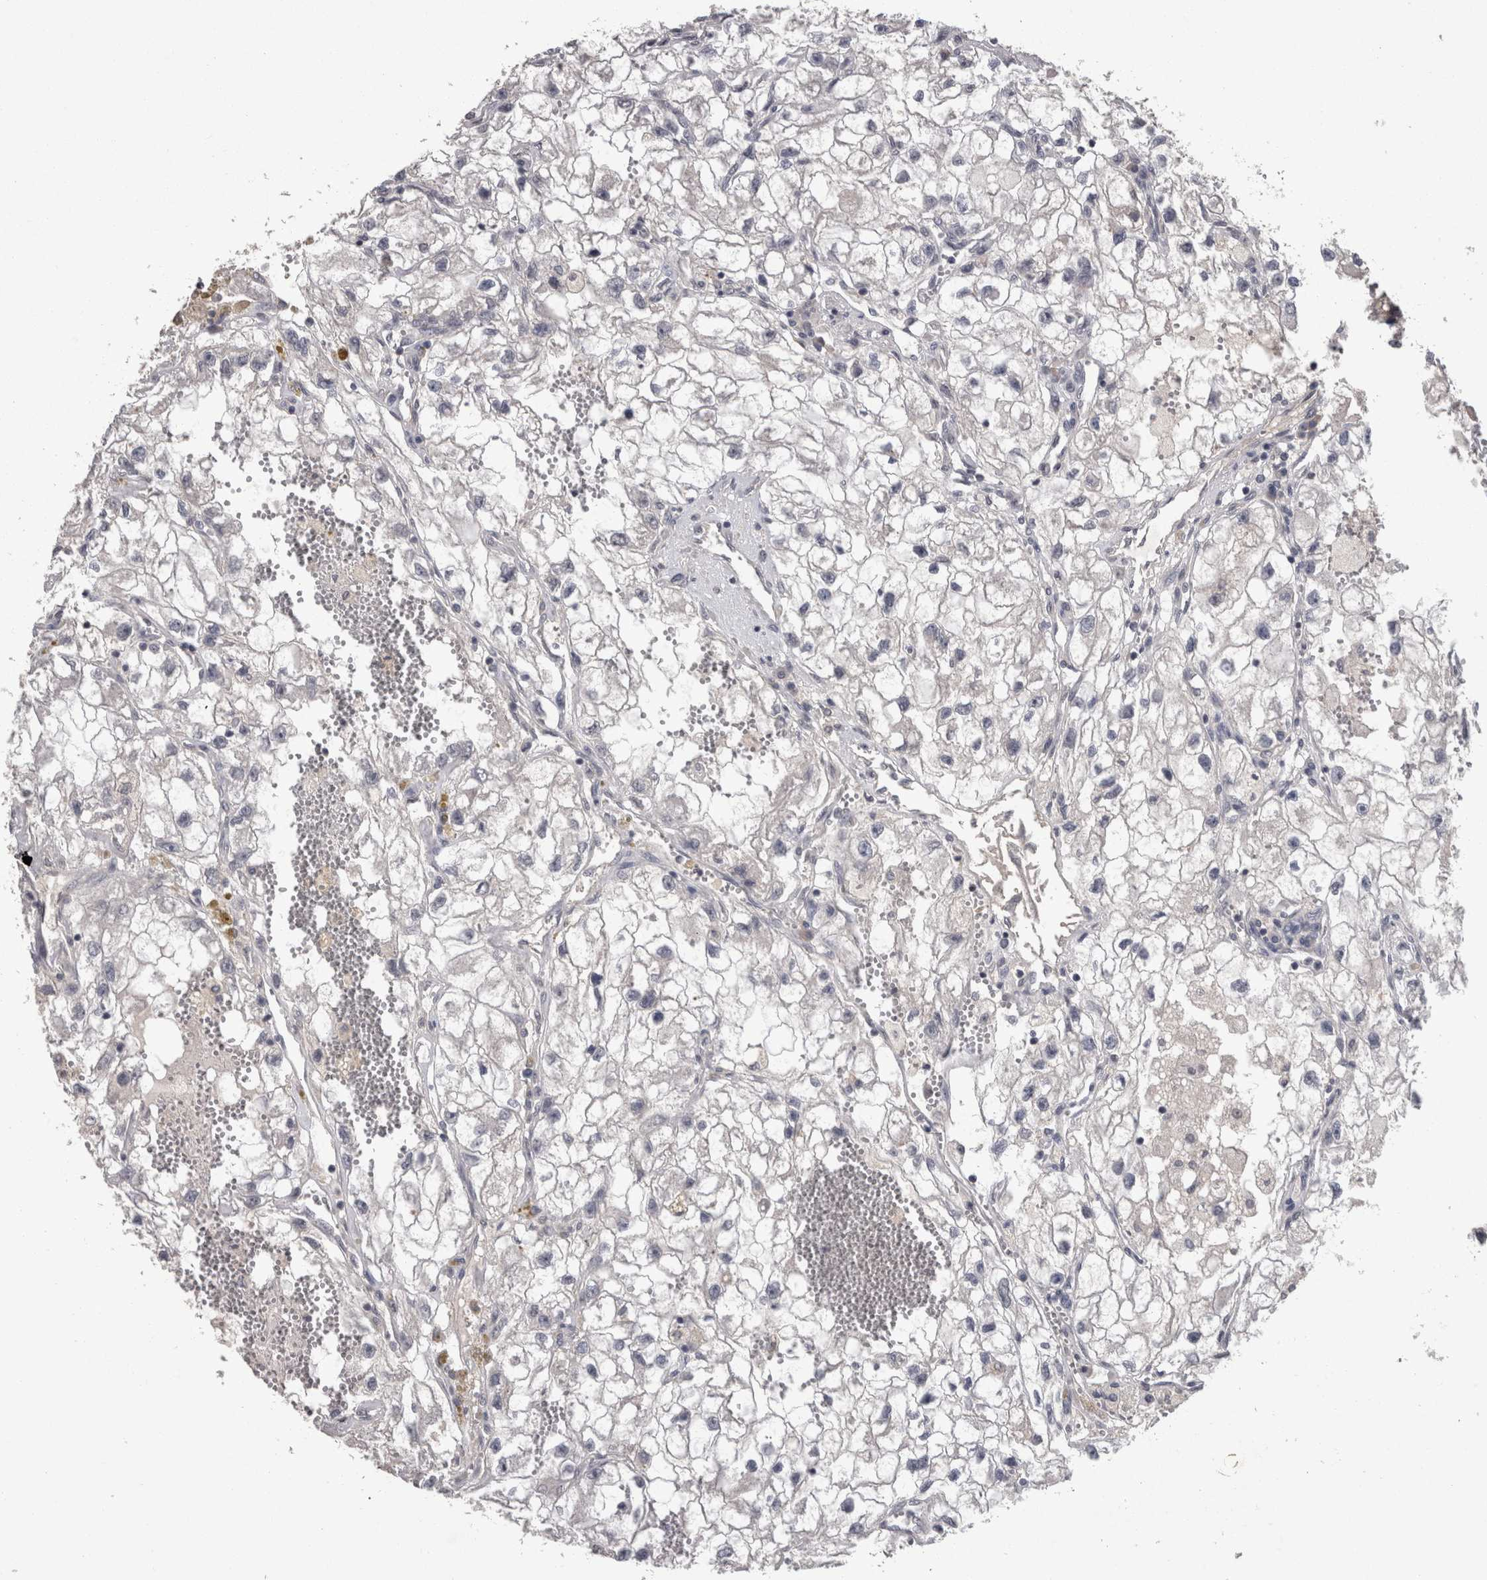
{"staining": {"intensity": "negative", "quantity": "none", "location": "none"}, "tissue": "renal cancer", "cell_type": "Tumor cells", "image_type": "cancer", "snomed": [{"axis": "morphology", "description": "Adenocarcinoma, NOS"}, {"axis": "topography", "description": "Kidney"}], "caption": "Tumor cells are negative for brown protein staining in renal cancer.", "gene": "PON3", "patient": {"sex": "female", "age": 70}}